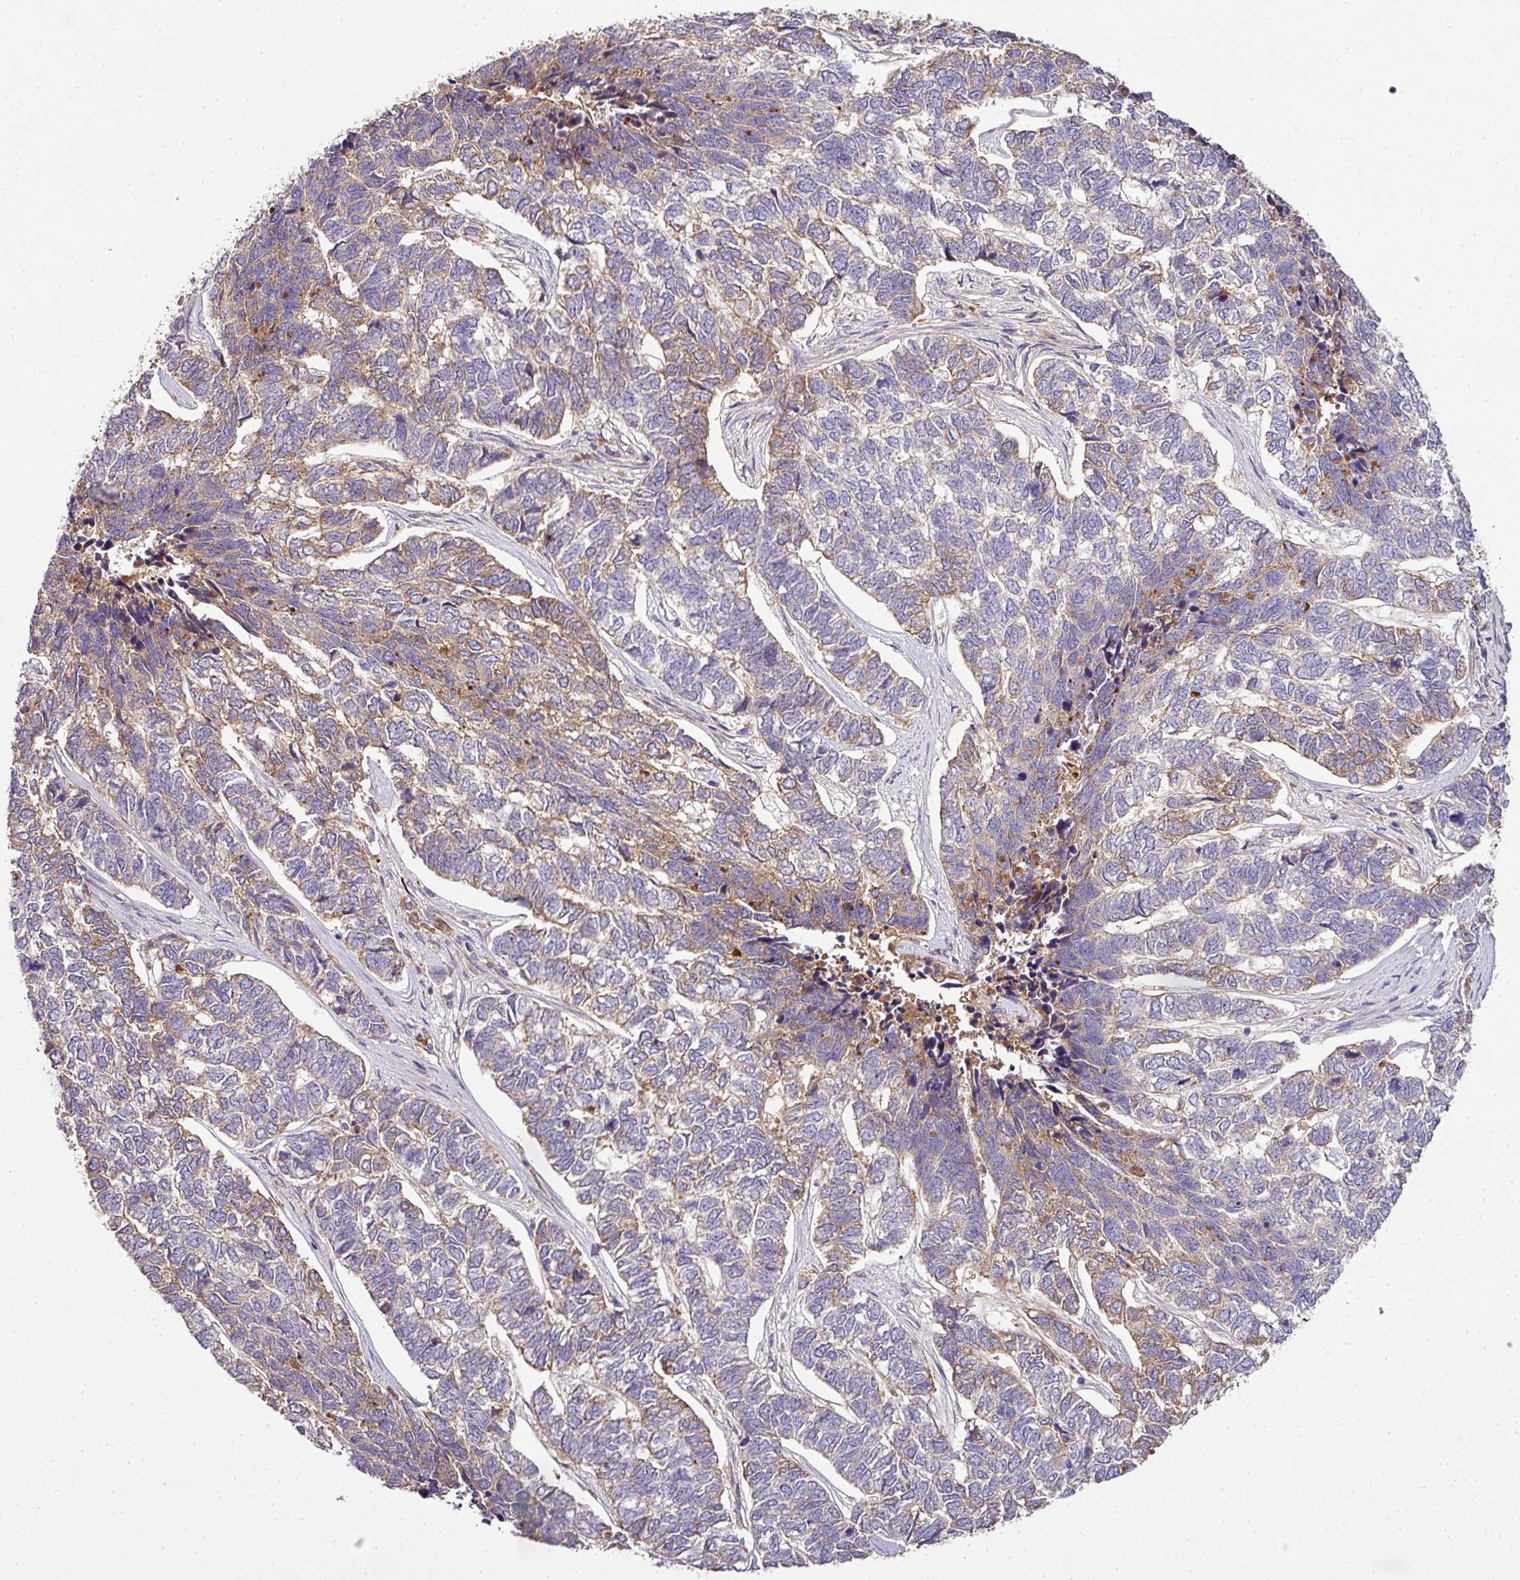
{"staining": {"intensity": "moderate", "quantity": "25%-75%", "location": "cytoplasmic/membranous"}, "tissue": "skin cancer", "cell_type": "Tumor cells", "image_type": "cancer", "snomed": [{"axis": "morphology", "description": "Basal cell carcinoma"}, {"axis": "topography", "description": "Skin"}], "caption": "Immunohistochemical staining of human skin cancer (basal cell carcinoma) reveals medium levels of moderate cytoplasmic/membranous staining in approximately 25%-75% of tumor cells. The staining is performed using DAB (3,3'-diaminobenzidine) brown chromogen to label protein expression. The nuclei are counter-stained blue using hematoxylin.", "gene": "CAB39L", "patient": {"sex": "female", "age": 65}}